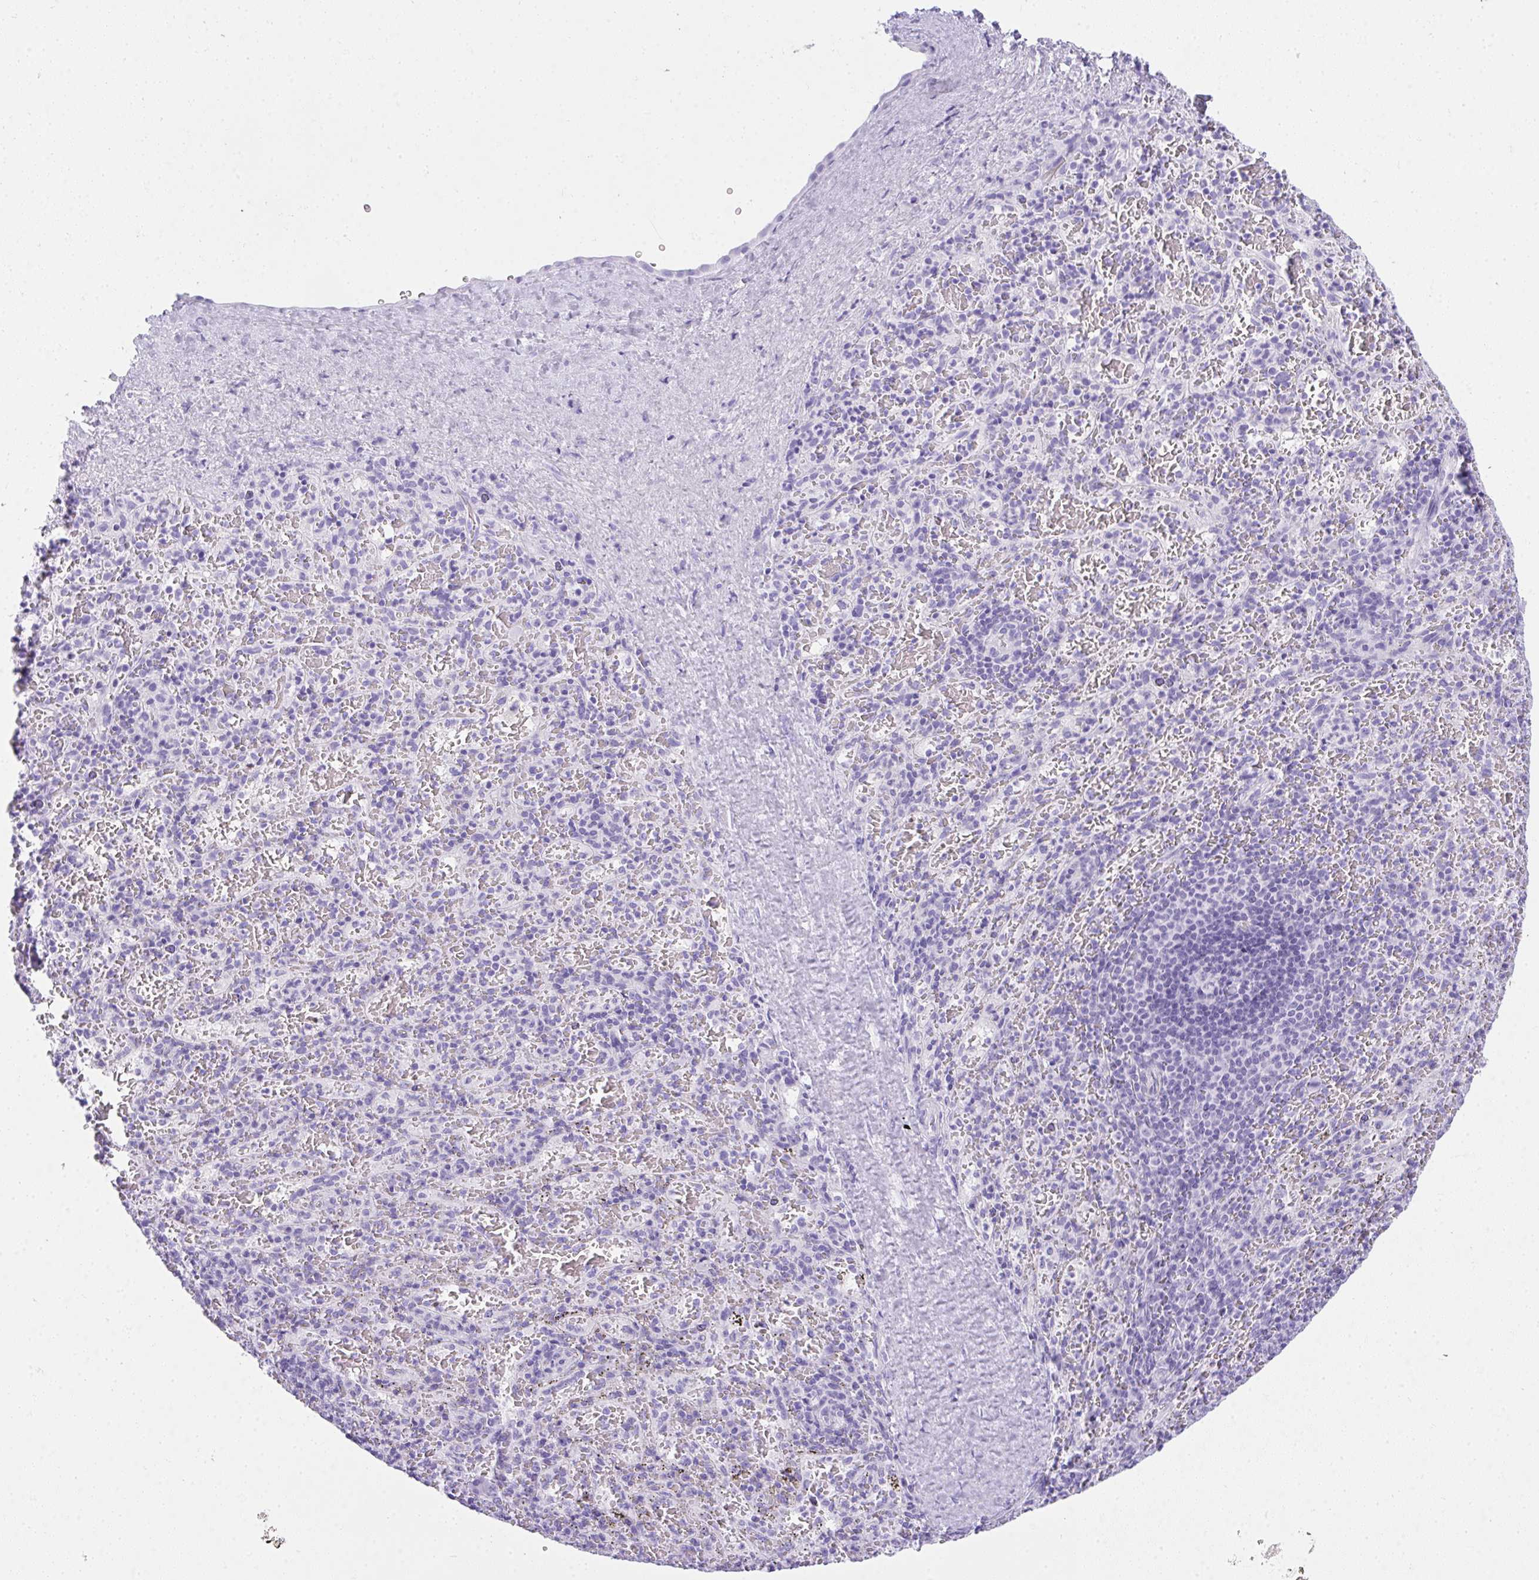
{"staining": {"intensity": "negative", "quantity": "none", "location": "none"}, "tissue": "spleen", "cell_type": "Cells in red pulp", "image_type": "normal", "snomed": [{"axis": "morphology", "description": "Normal tissue, NOS"}, {"axis": "topography", "description": "Spleen"}], "caption": "Immunohistochemistry of benign human spleen displays no expression in cells in red pulp.", "gene": "AVIL", "patient": {"sex": "male", "age": 57}}